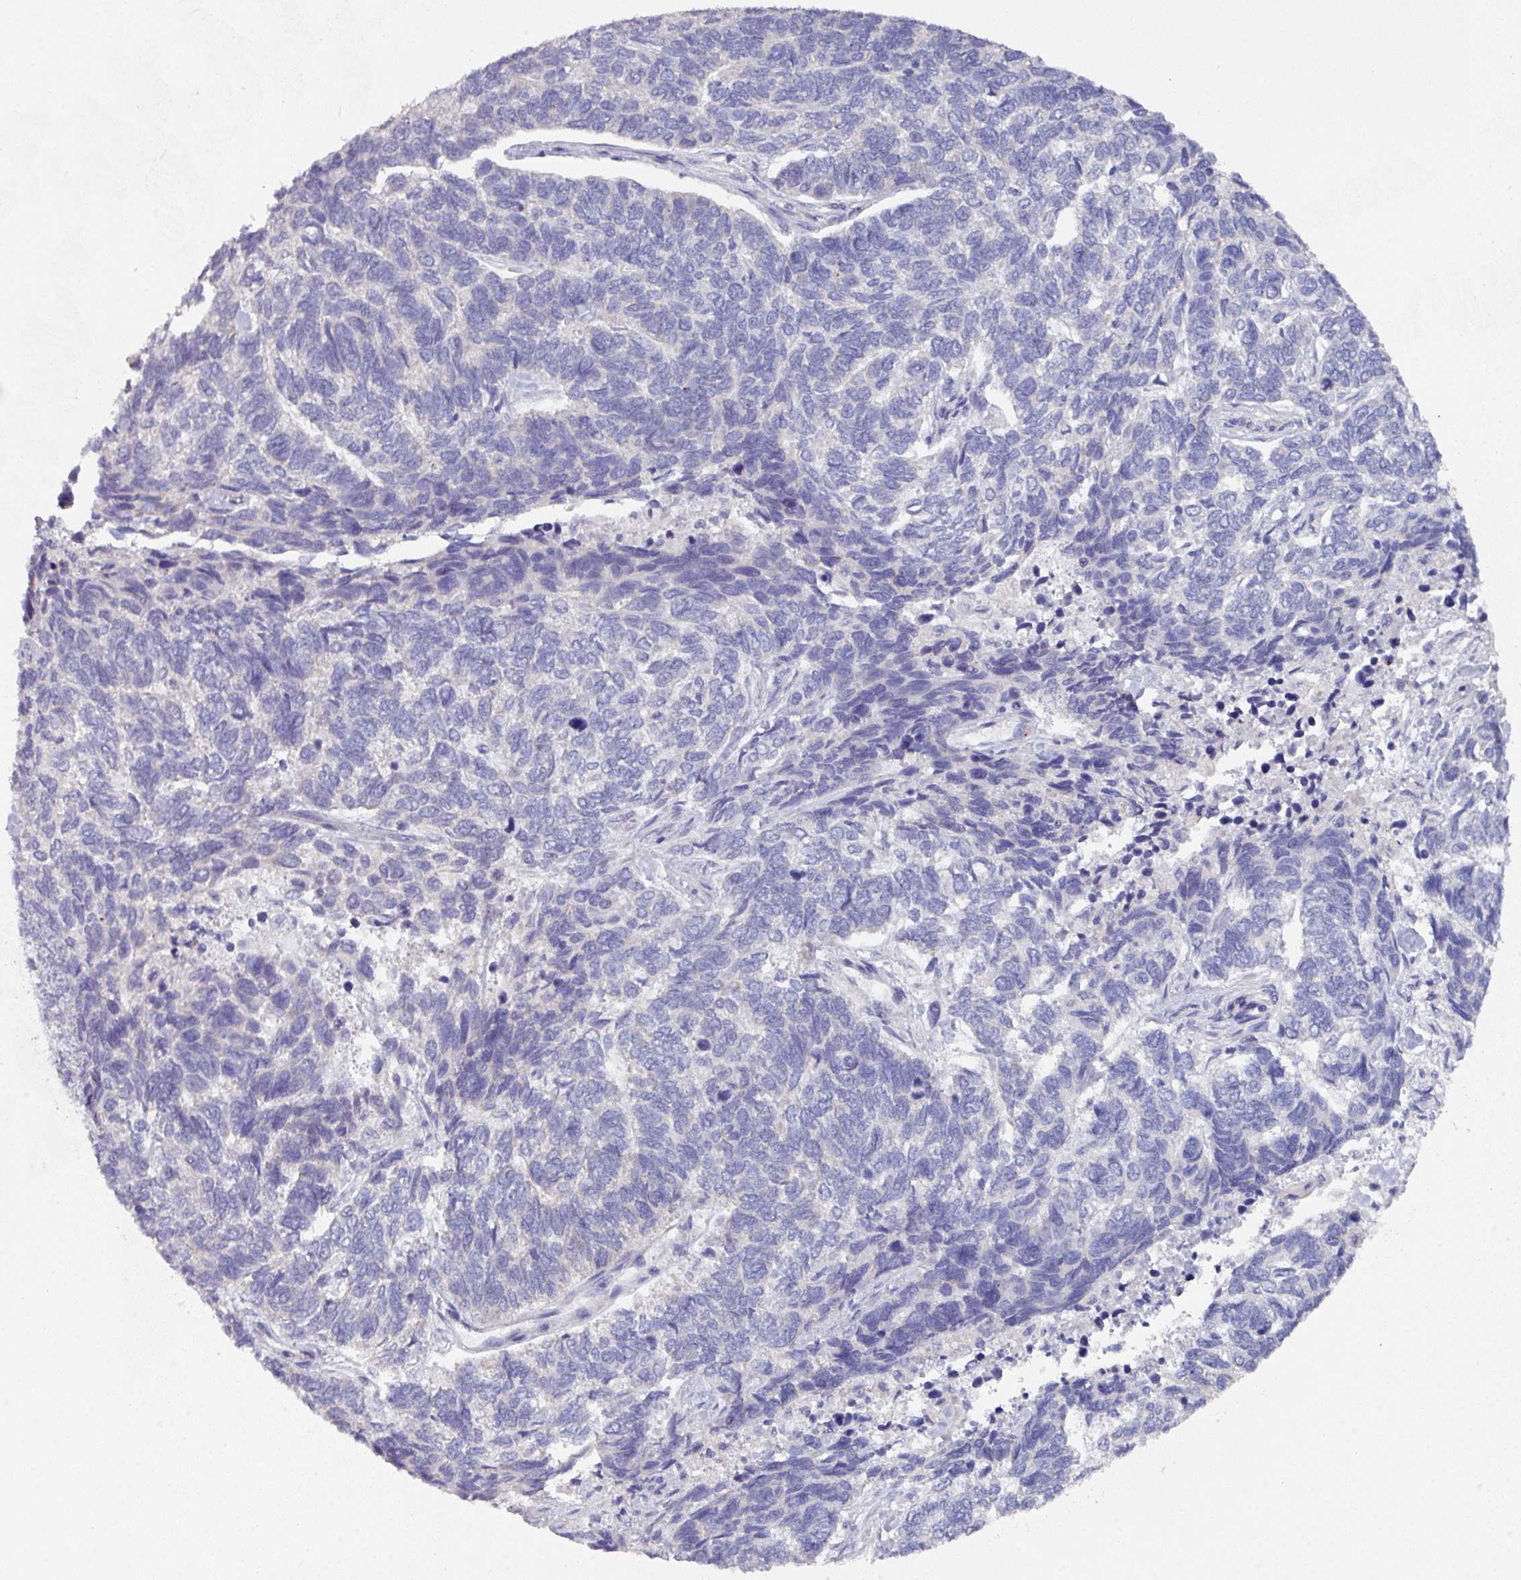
{"staining": {"intensity": "negative", "quantity": "none", "location": "none"}, "tissue": "skin cancer", "cell_type": "Tumor cells", "image_type": "cancer", "snomed": [{"axis": "morphology", "description": "Basal cell carcinoma"}, {"axis": "topography", "description": "Skin"}], "caption": "The IHC image has no significant expression in tumor cells of skin cancer (basal cell carcinoma) tissue.", "gene": "DCAF12L2", "patient": {"sex": "female", "age": 65}}